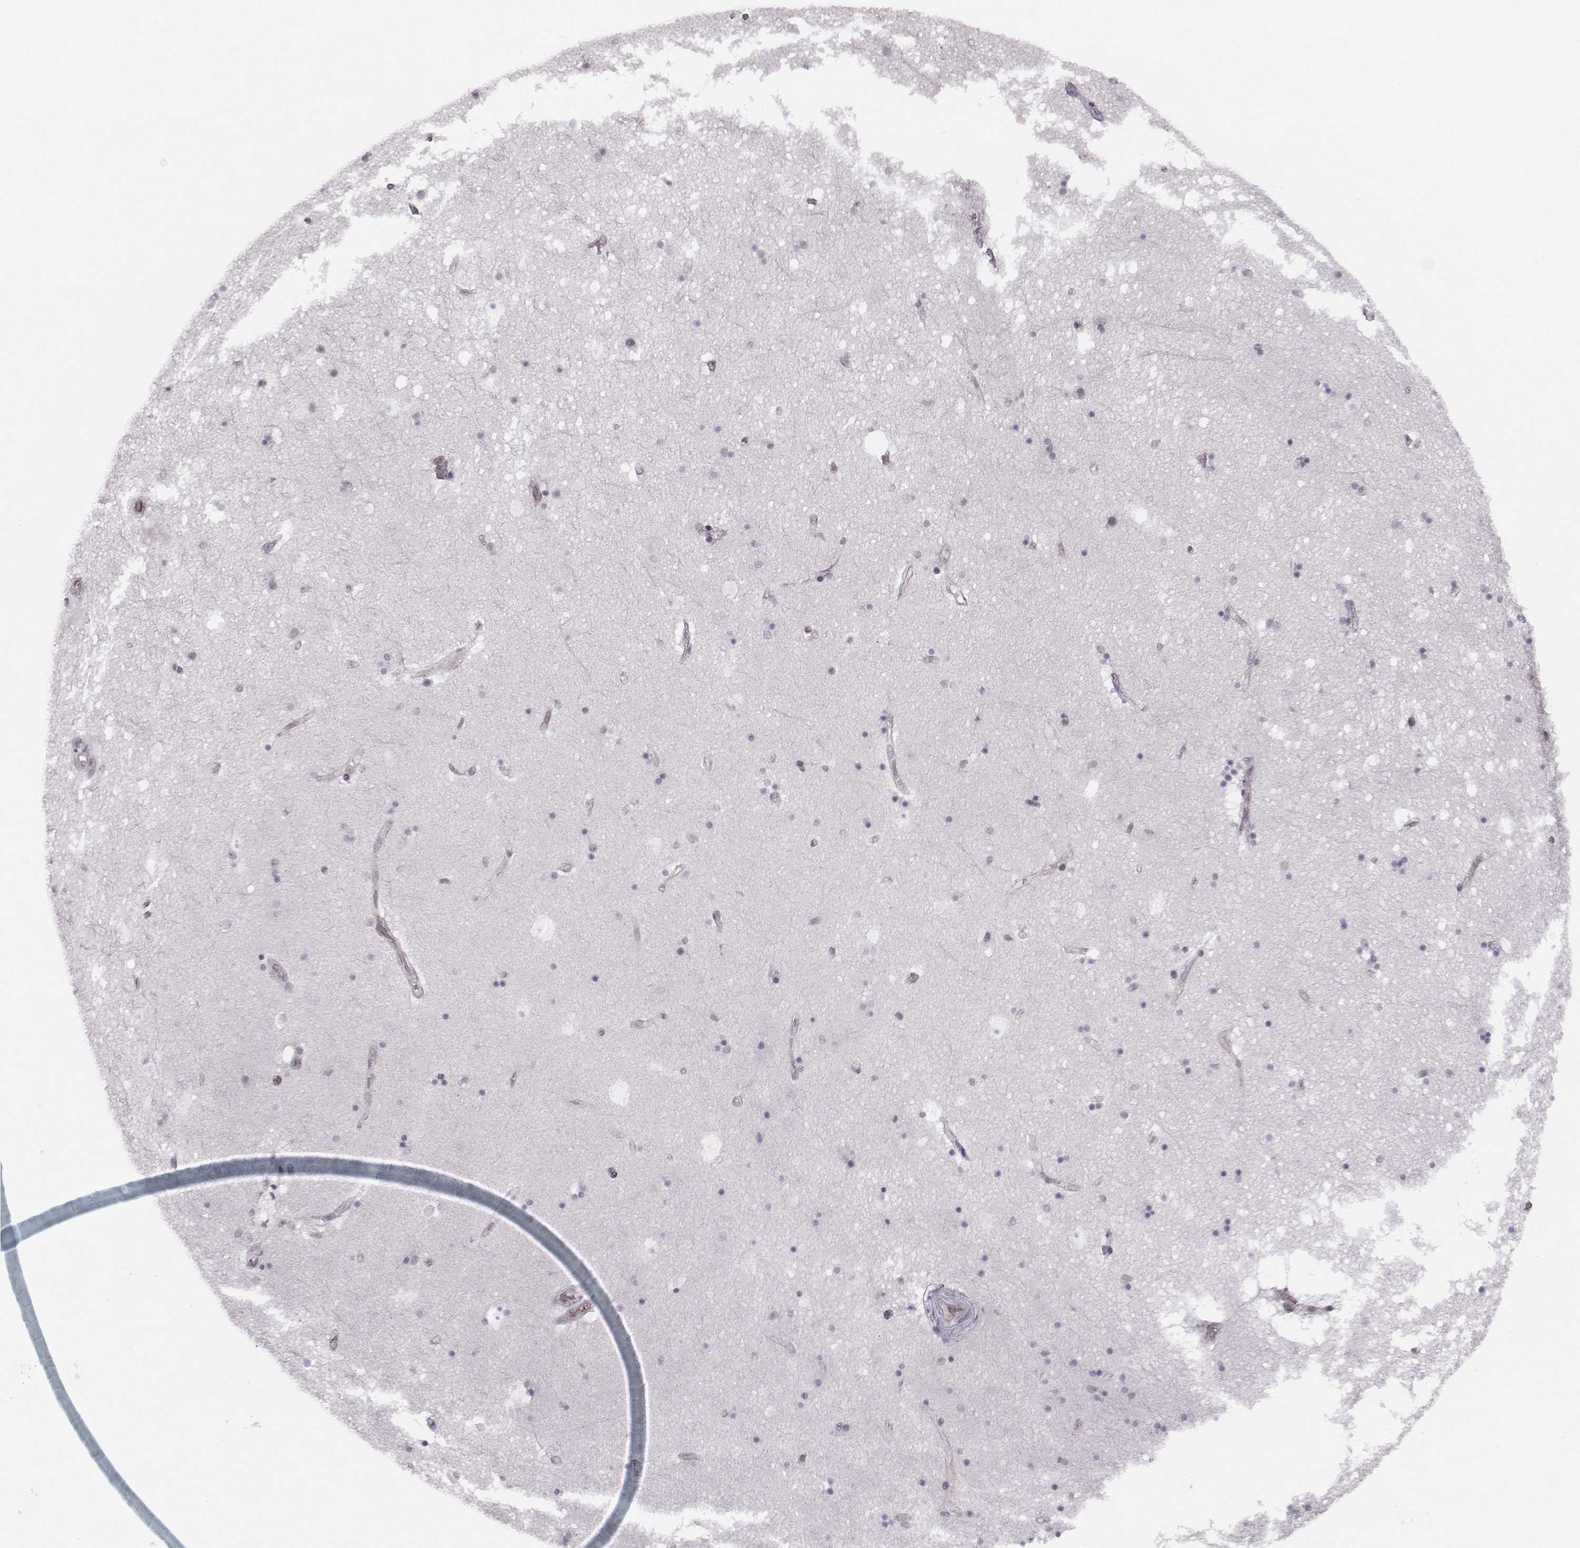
{"staining": {"intensity": "negative", "quantity": "none", "location": "none"}, "tissue": "hippocampus", "cell_type": "Glial cells", "image_type": "normal", "snomed": [{"axis": "morphology", "description": "Normal tissue, NOS"}, {"axis": "topography", "description": "Hippocampus"}], "caption": "Micrograph shows no significant protein expression in glial cells of unremarkable hippocampus. (IHC, brightfield microscopy, high magnification).", "gene": "KIF13B", "patient": {"sex": "male", "age": 51}}